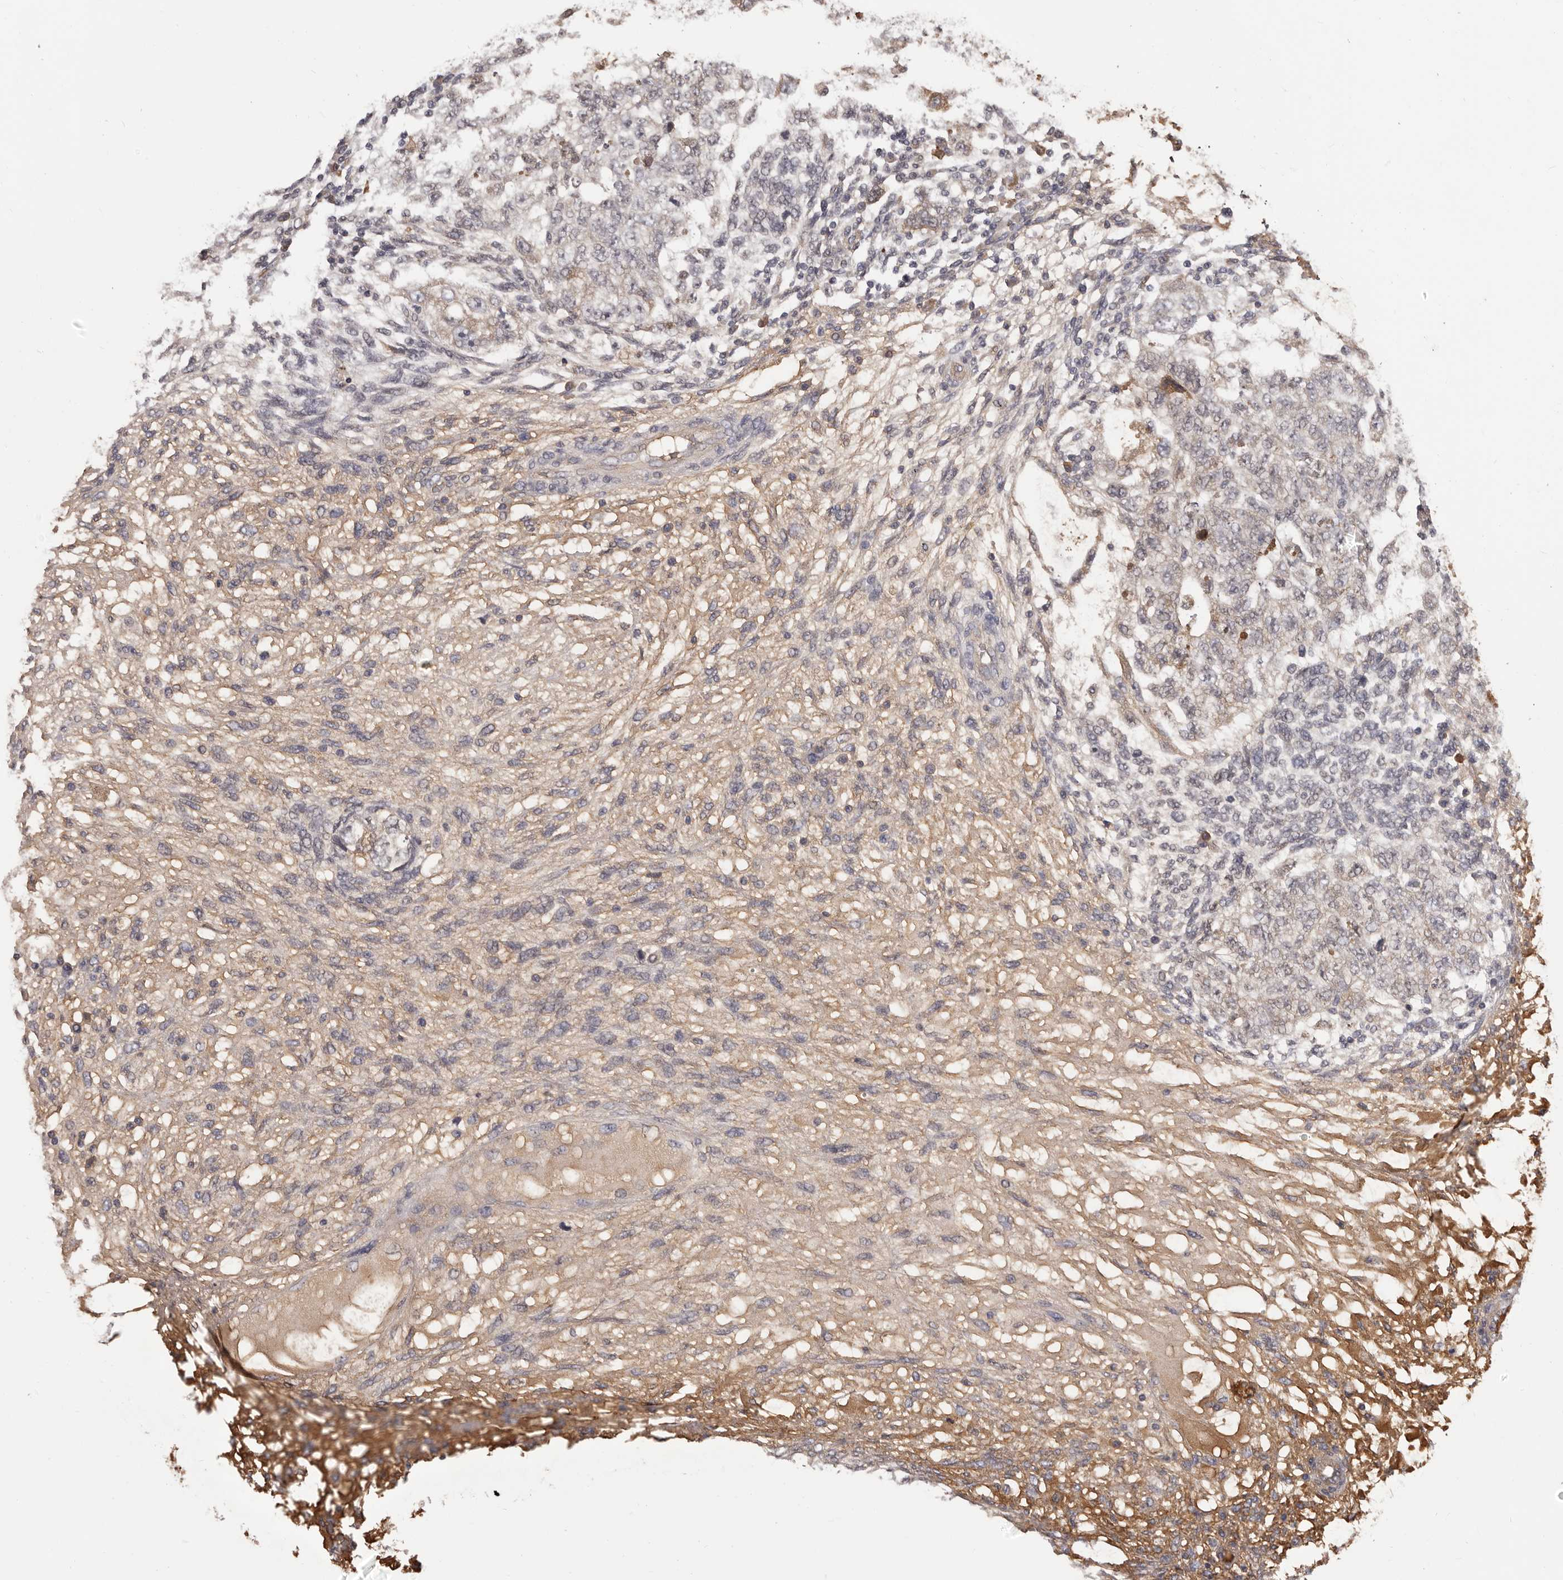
{"staining": {"intensity": "weak", "quantity": "<25%", "location": "cytoplasmic/membranous"}, "tissue": "testis cancer", "cell_type": "Tumor cells", "image_type": "cancer", "snomed": [{"axis": "morphology", "description": "Normal tissue, NOS"}, {"axis": "morphology", "description": "Carcinoma, Embryonal, NOS"}, {"axis": "topography", "description": "Testis"}], "caption": "The photomicrograph displays no significant staining in tumor cells of testis cancer.", "gene": "OTUD3", "patient": {"sex": "male", "age": 36}}